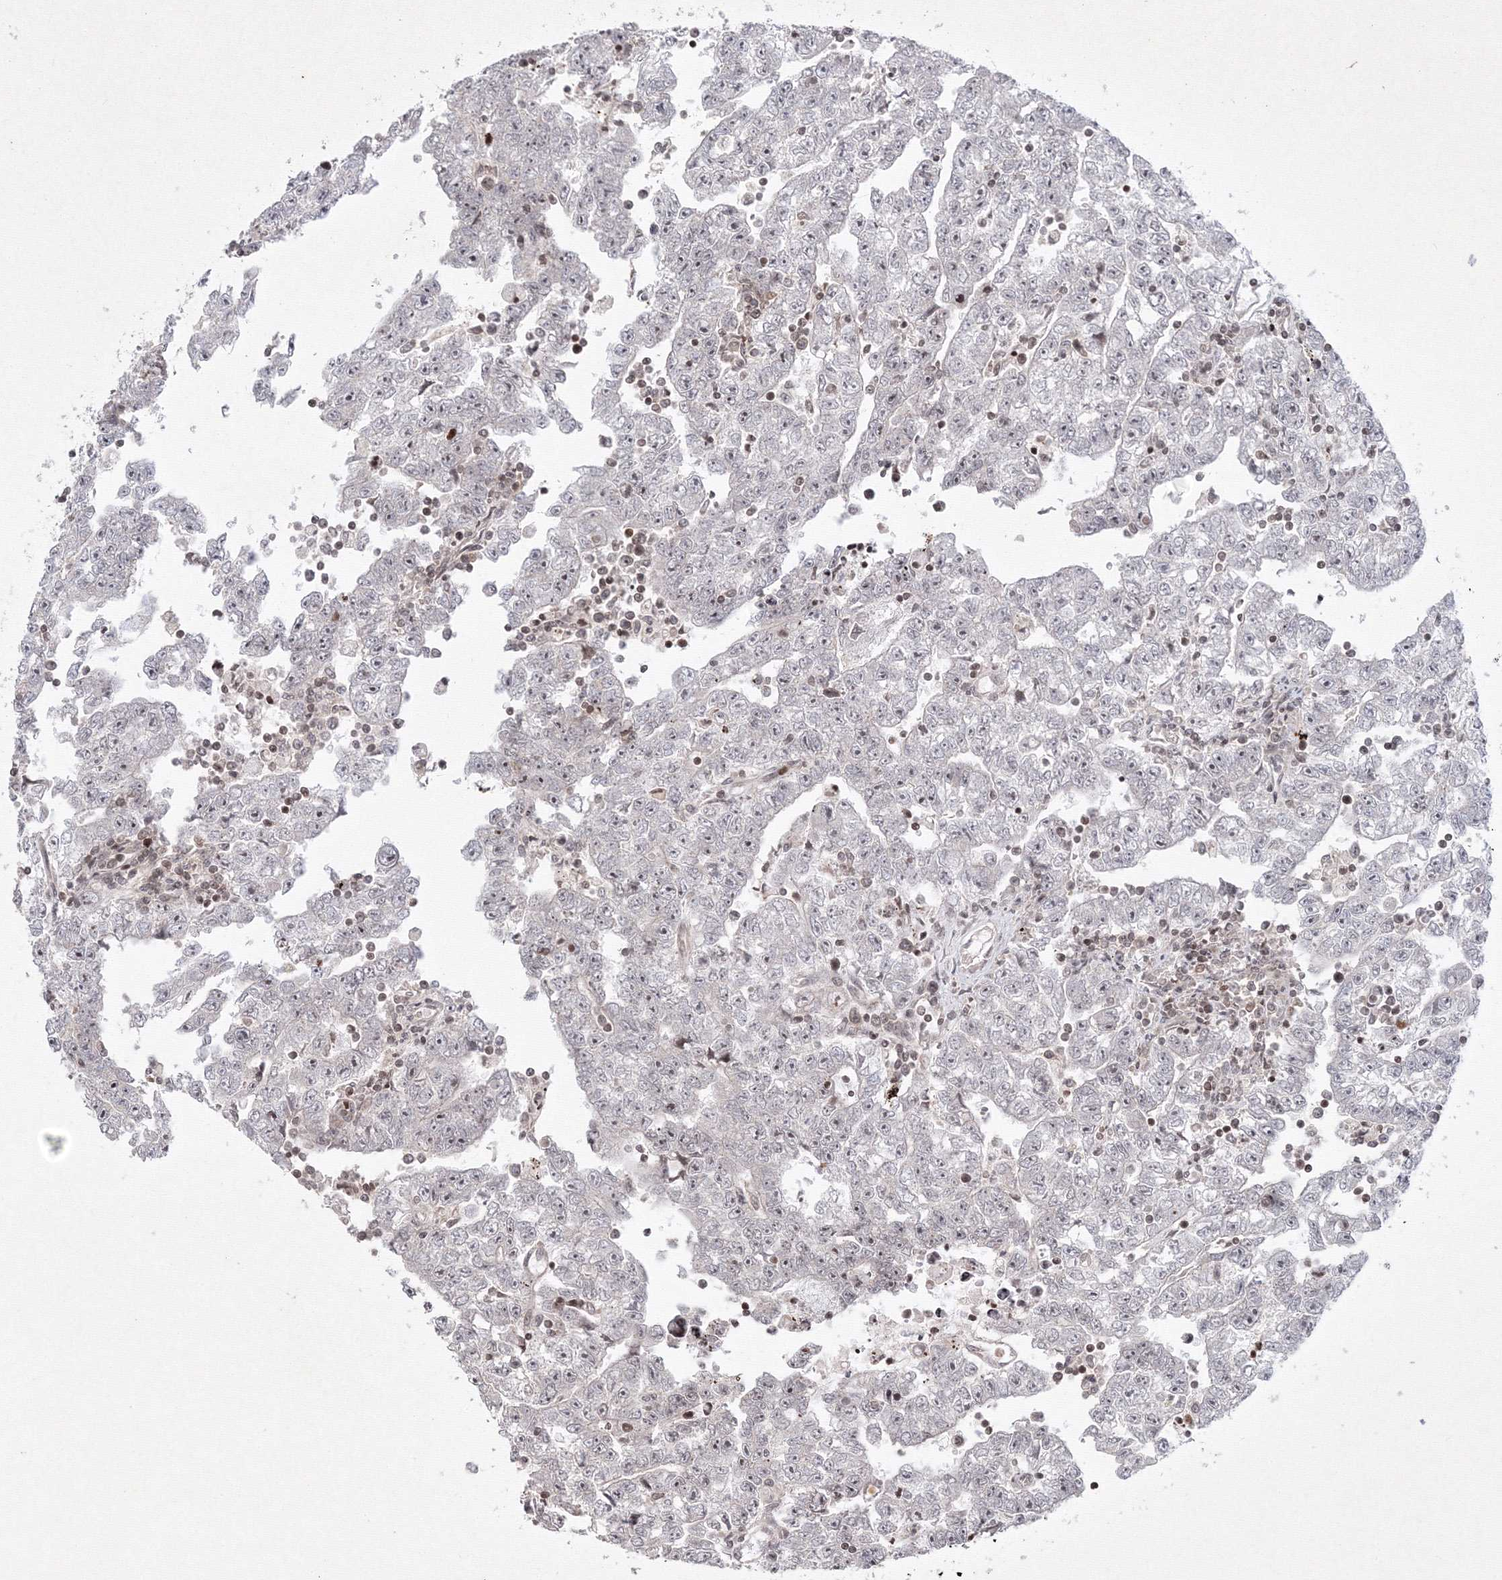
{"staining": {"intensity": "negative", "quantity": "none", "location": "none"}, "tissue": "testis cancer", "cell_type": "Tumor cells", "image_type": "cancer", "snomed": [{"axis": "morphology", "description": "Carcinoma, Embryonal, NOS"}, {"axis": "topography", "description": "Testis"}], "caption": "The micrograph reveals no significant staining in tumor cells of embryonal carcinoma (testis).", "gene": "MKRN2", "patient": {"sex": "male", "age": 25}}